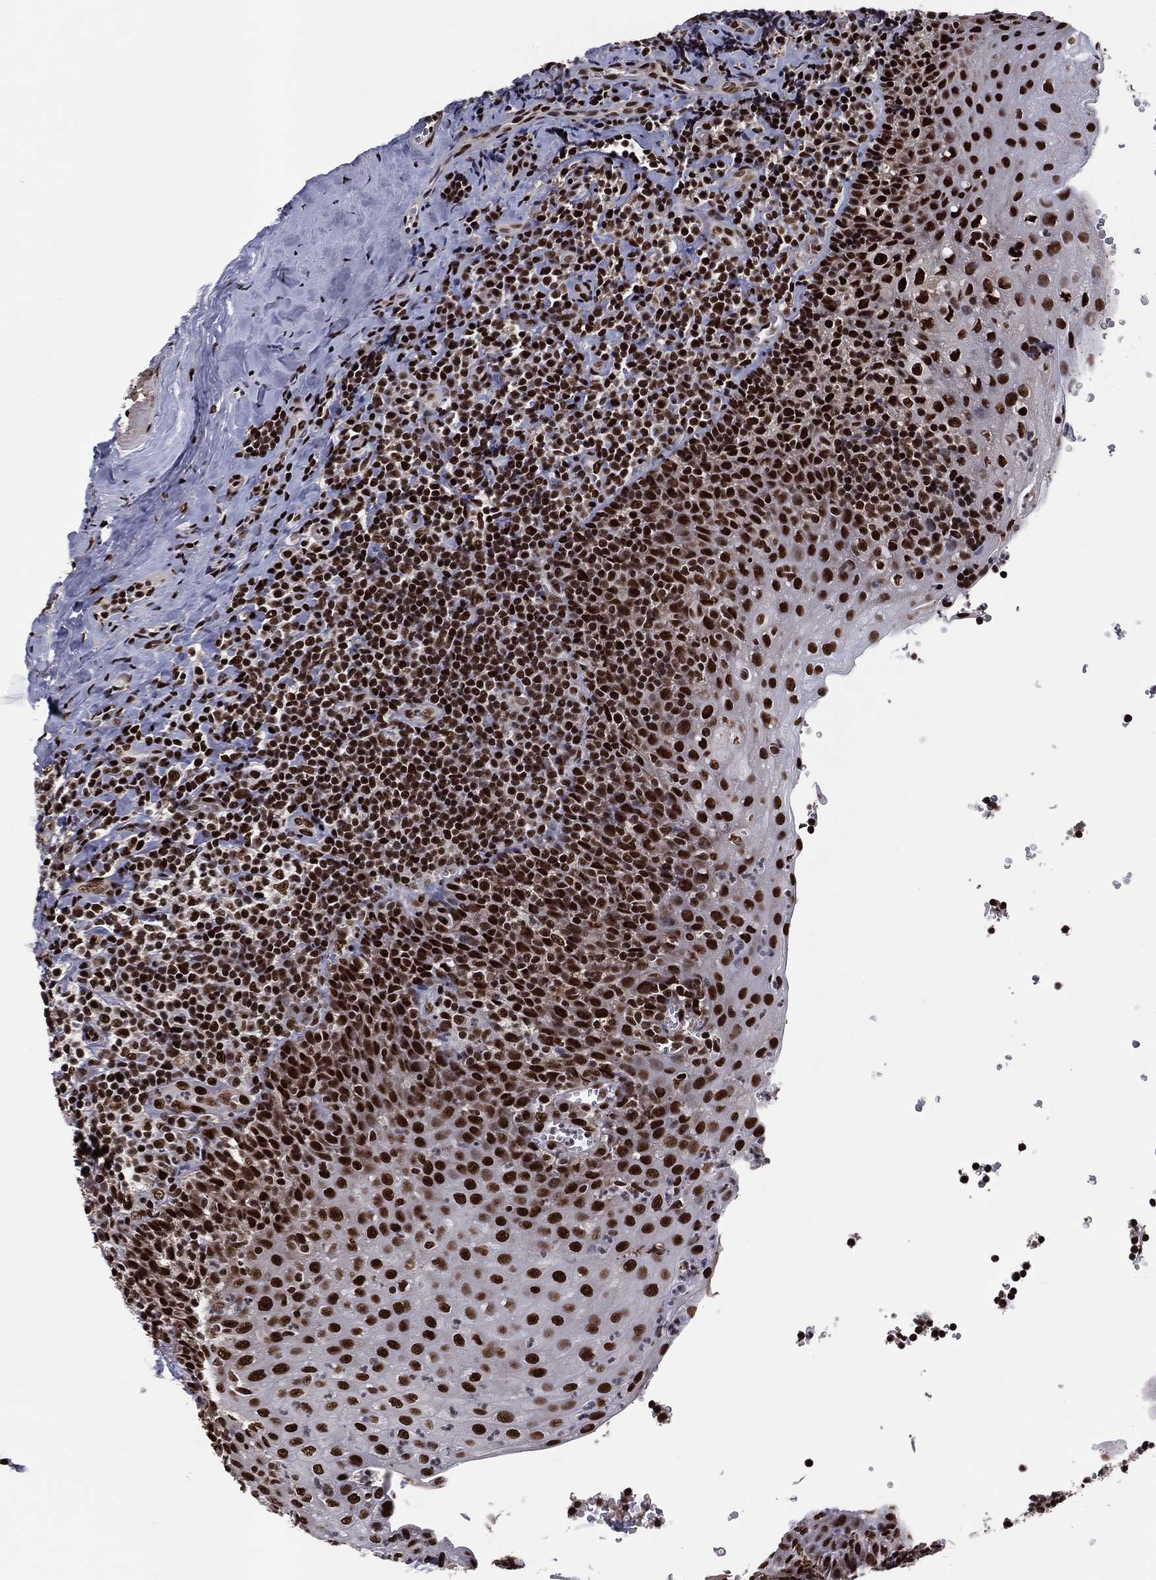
{"staining": {"intensity": "strong", "quantity": ">75%", "location": "nuclear"}, "tissue": "tonsil", "cell_type": "Germinal center cells", "image_type": "normal", "snomed": [{"axis": "morphology", "description": "Normal tissue, NOS"}, {"axis": "morphology", "description": "Inflammation, NOS"}, {"axis": "topography", "description": "Tonsil"}], "caption": "A brown stain labels strong nuclear expression of a protein in germinal center cells of normal tonsil. The protein is stained brown, and the nuclei are stained in blue (DAB (3,3'-diaminobenzidine) IHC with brightfield microscopy, high magnification).", "gene": "TP53BP1", "patient": {"sex": "female", "age": 31}}